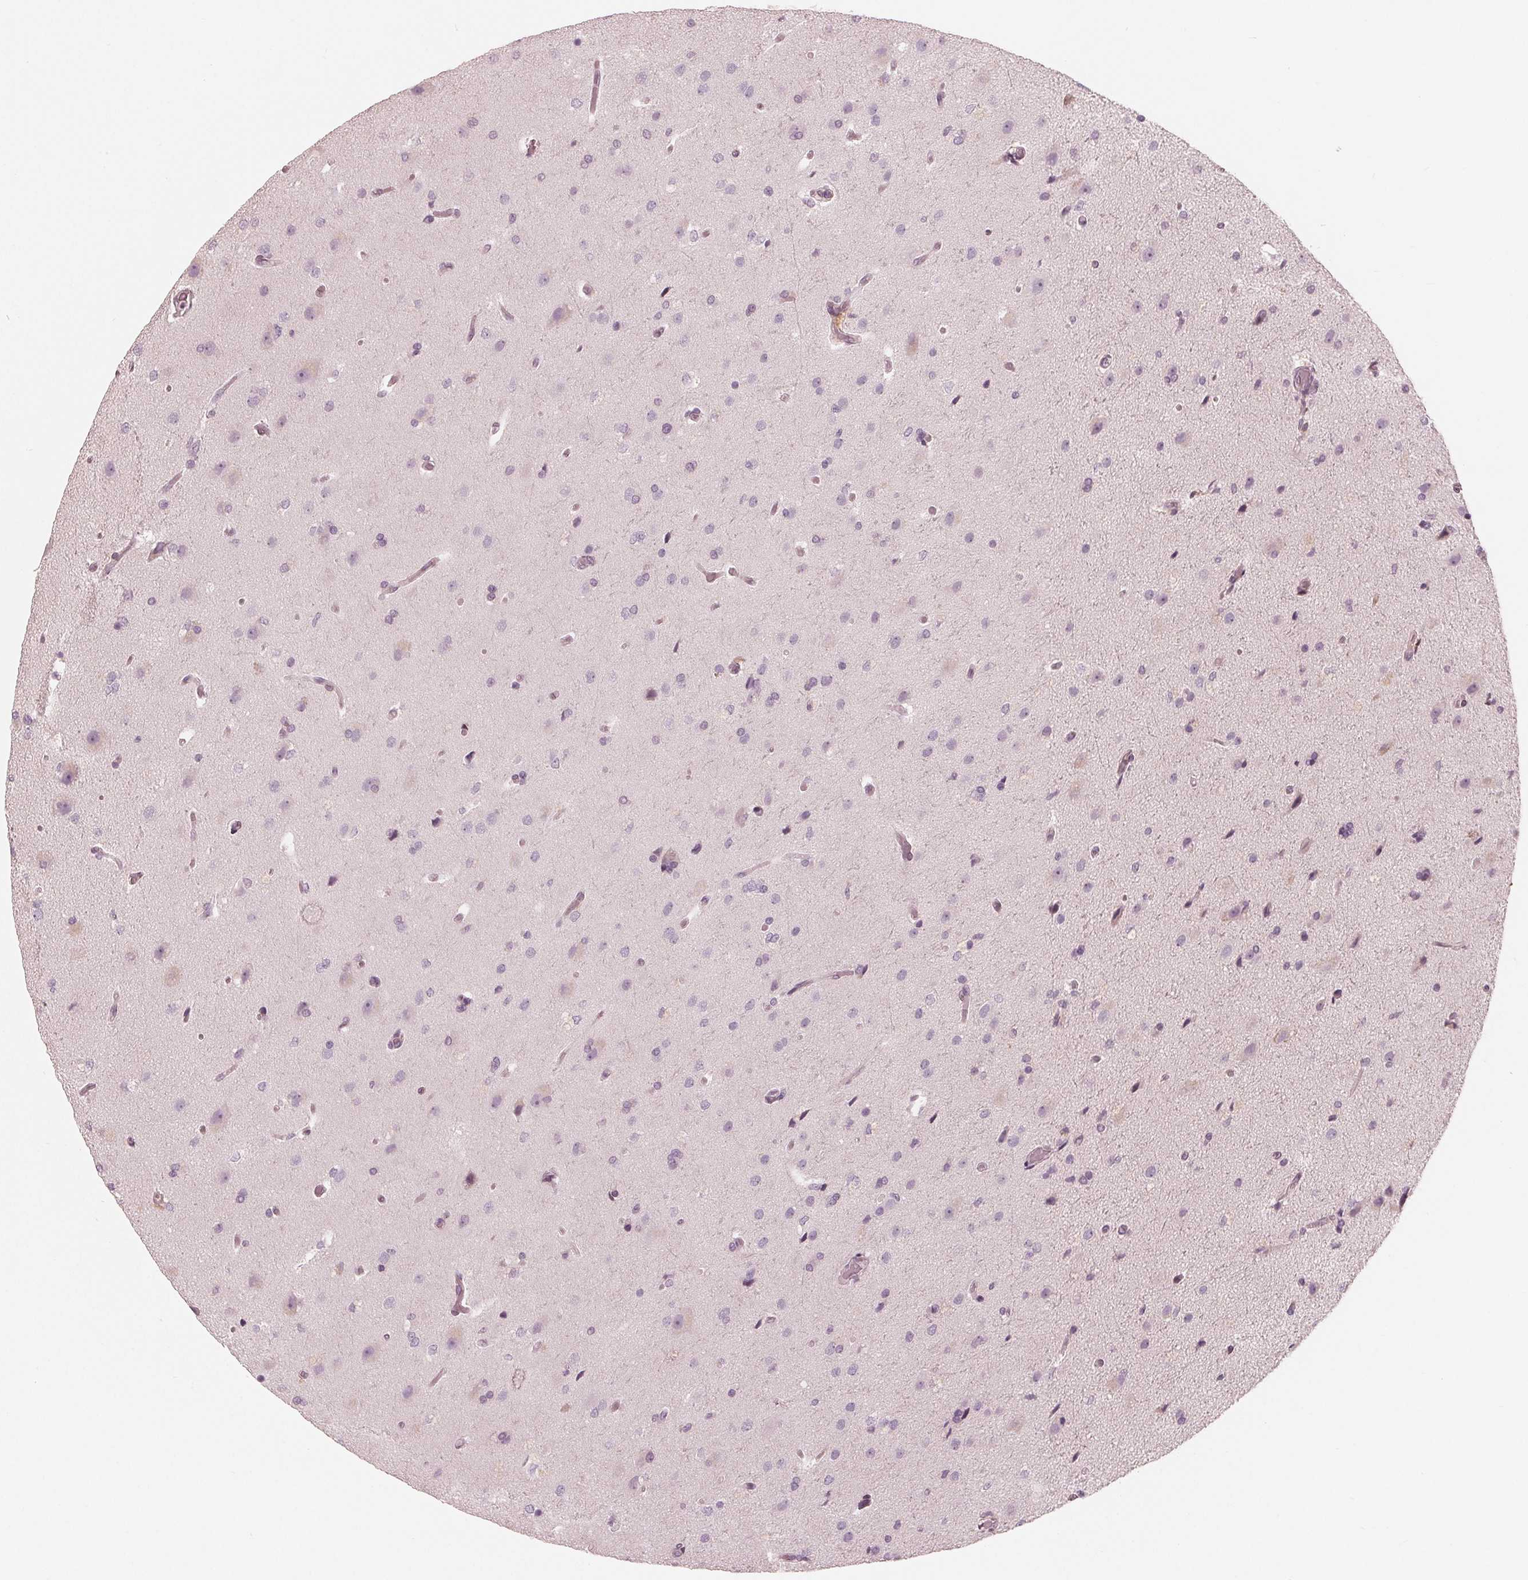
{"staining": {"intensity": "weak", "quantity": "<25%", "location": "cytoplasmic/membranous"}, "tissue": "glioma", "cell_type": "Tumor cells", "image_type": "cancer", "snomed": [{"axis": "morphology", "description": "Glioma, malignant, High grade"}, {"axis": "topography", "description": "Brain"}], "caption": "There is no significant staining in tumor cells of malignant high-grade glioma. (DAB immunohistochemistry (IHC) visualized using brightfield microscopy, high magnification).", "gene": "IKBIP", "patient": {"sex": "male", "age": 68}}